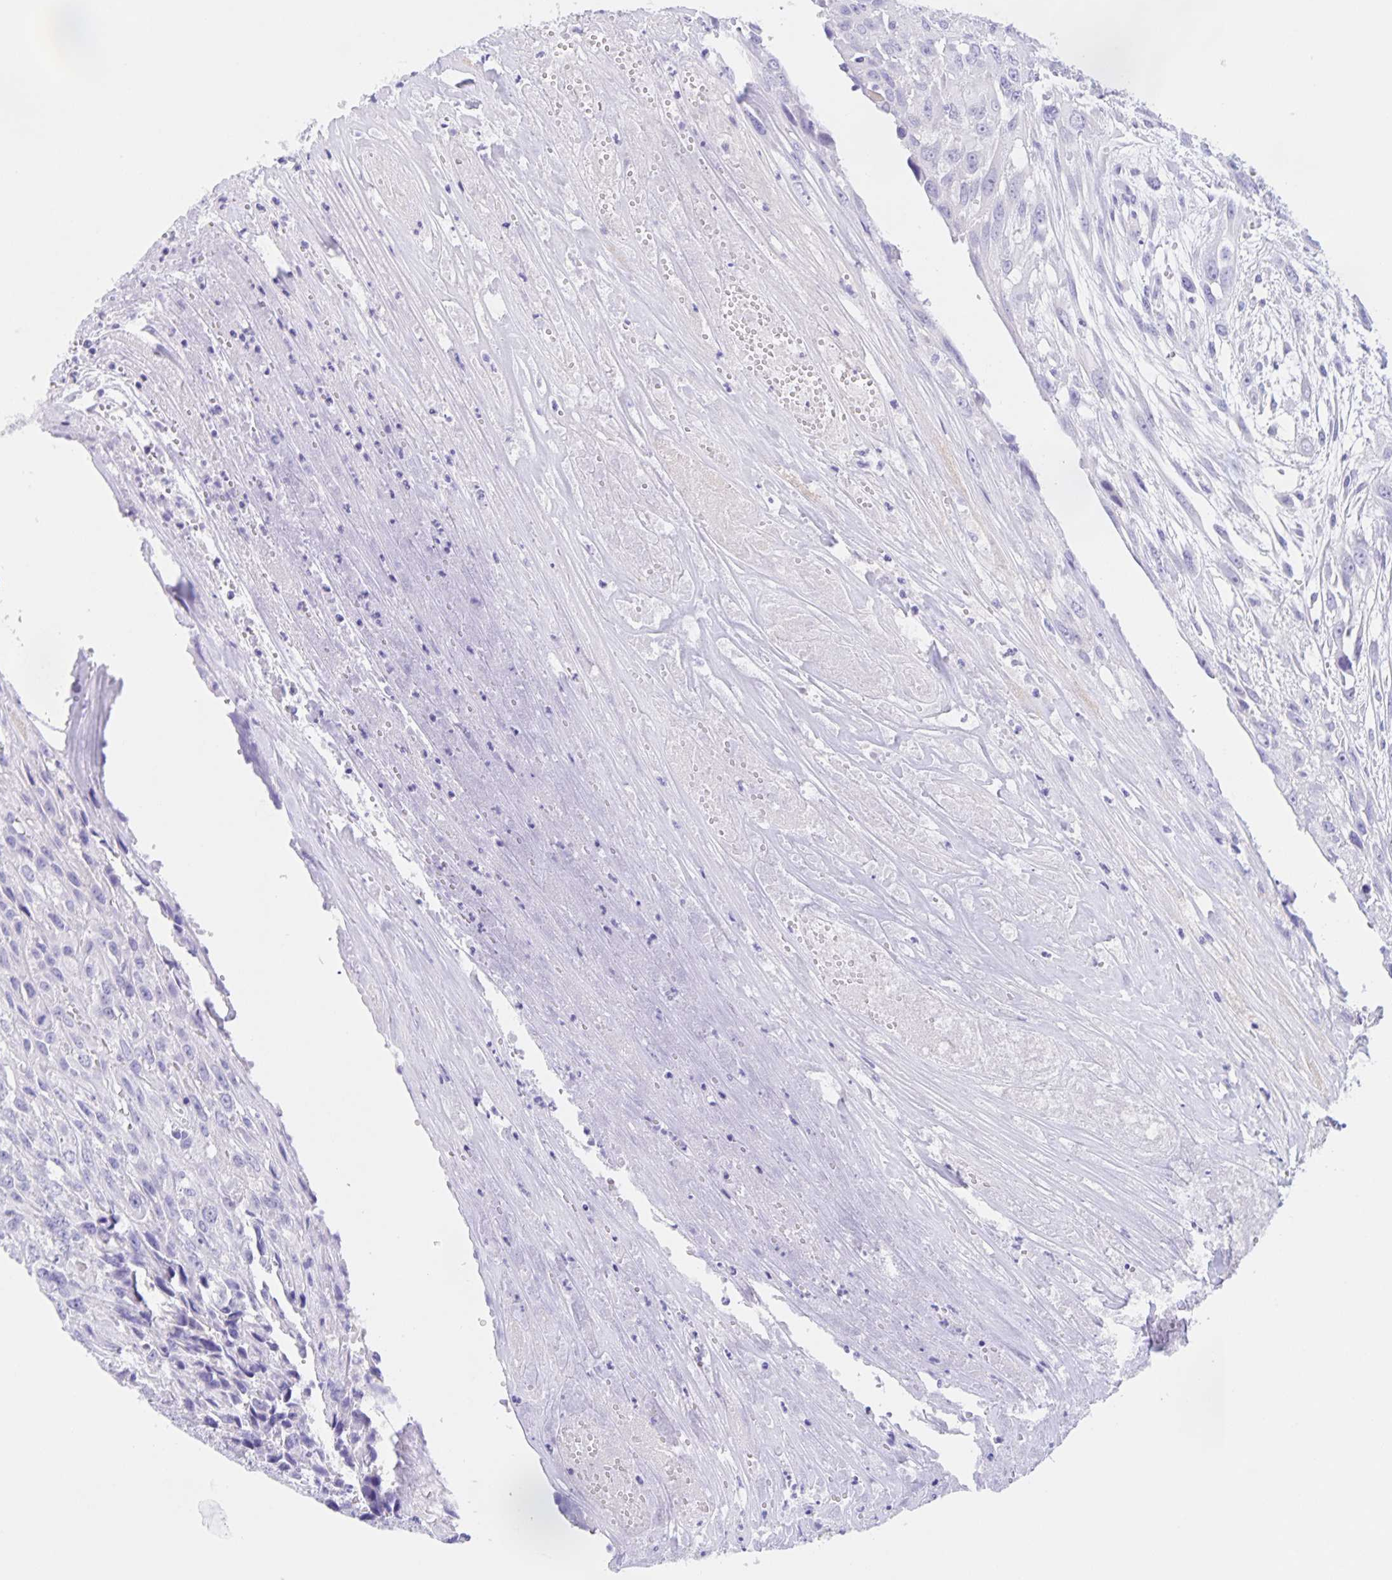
{"staining": {"intensity": "negative", "quantity": "none", "location": "none"}, "tissue": "urothelial cancer", "cell_type": "Tumor cells", "image_type": "cancer", "snomed": [{"axis": "morphology", "description": "Urothelial carcinoma, High grade"}, {"axis": "topography", "description": "Urinary bladder"}], "caption": "High-grade urothelial carcinoma stained for a protein using immunohistochemistry (IHC) demonstrates no staining tumor cells.", "gene": "CATSPER4", "patient": {"sex": "male", "age": 67}}